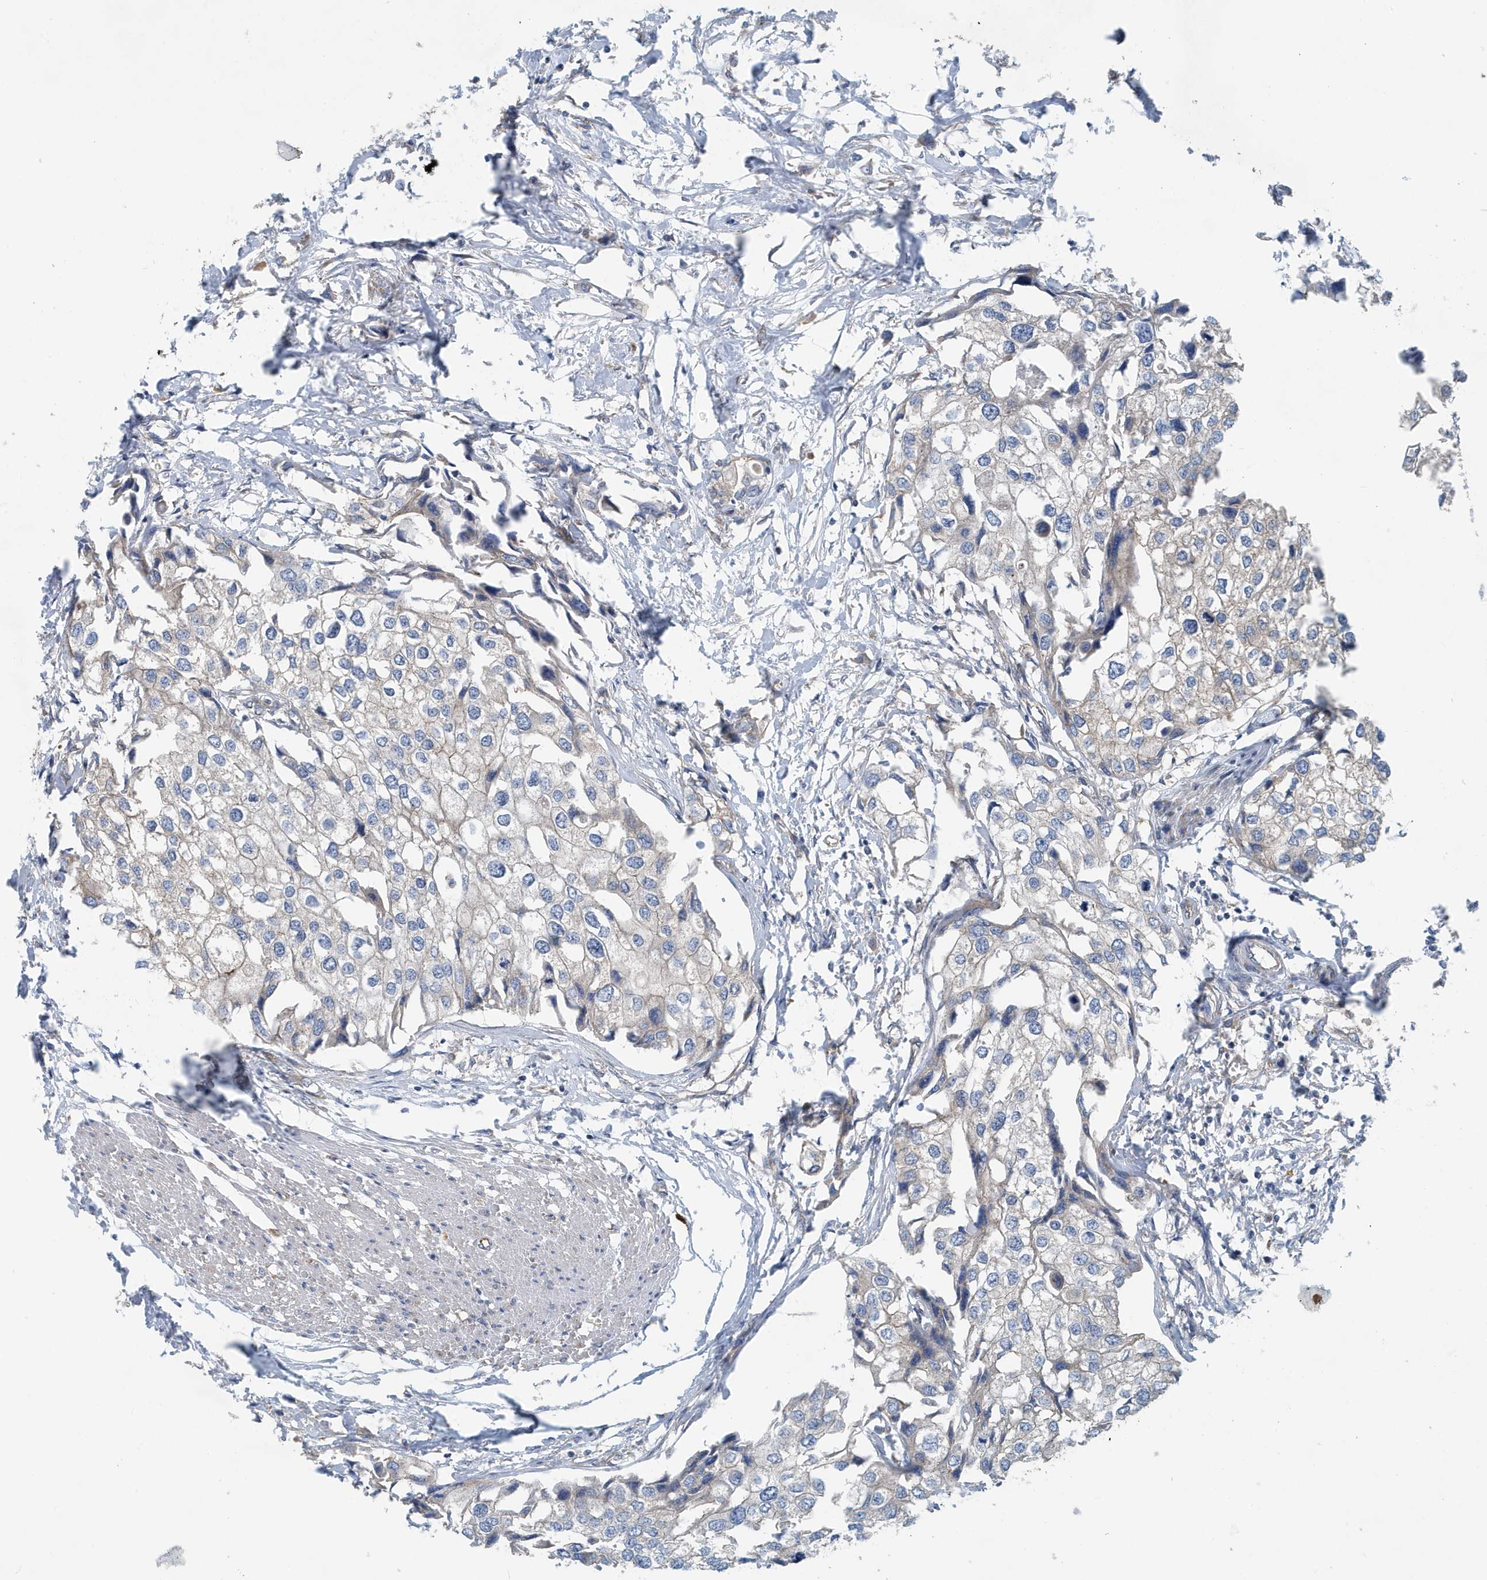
{"staining": {"intensity": "weak", "quantity": "<25%", "location": "cytoplasmic/membranous"}, "tissue": "urothelial cancer", "cell_type": "Tumor cells", "image_type": "cancer", "snomed": [{"axis": "morphology", "description": "Urothelial carcinoma, High grade"}, {"axis": "topography", "description": "Urinary bladder"}], "caption": "An immunohistochemistry (IHC) photomicrograph of urothelial carcinoma (high-grade) is shown. There is no staining in tumor cells of urothelial carcinoma (high-grade). (DAB (3,3'-diaminobenzidine) IHC, high magnification).", "gene": "PPM1M", "patient": {"sex": "male", "age": 64}}